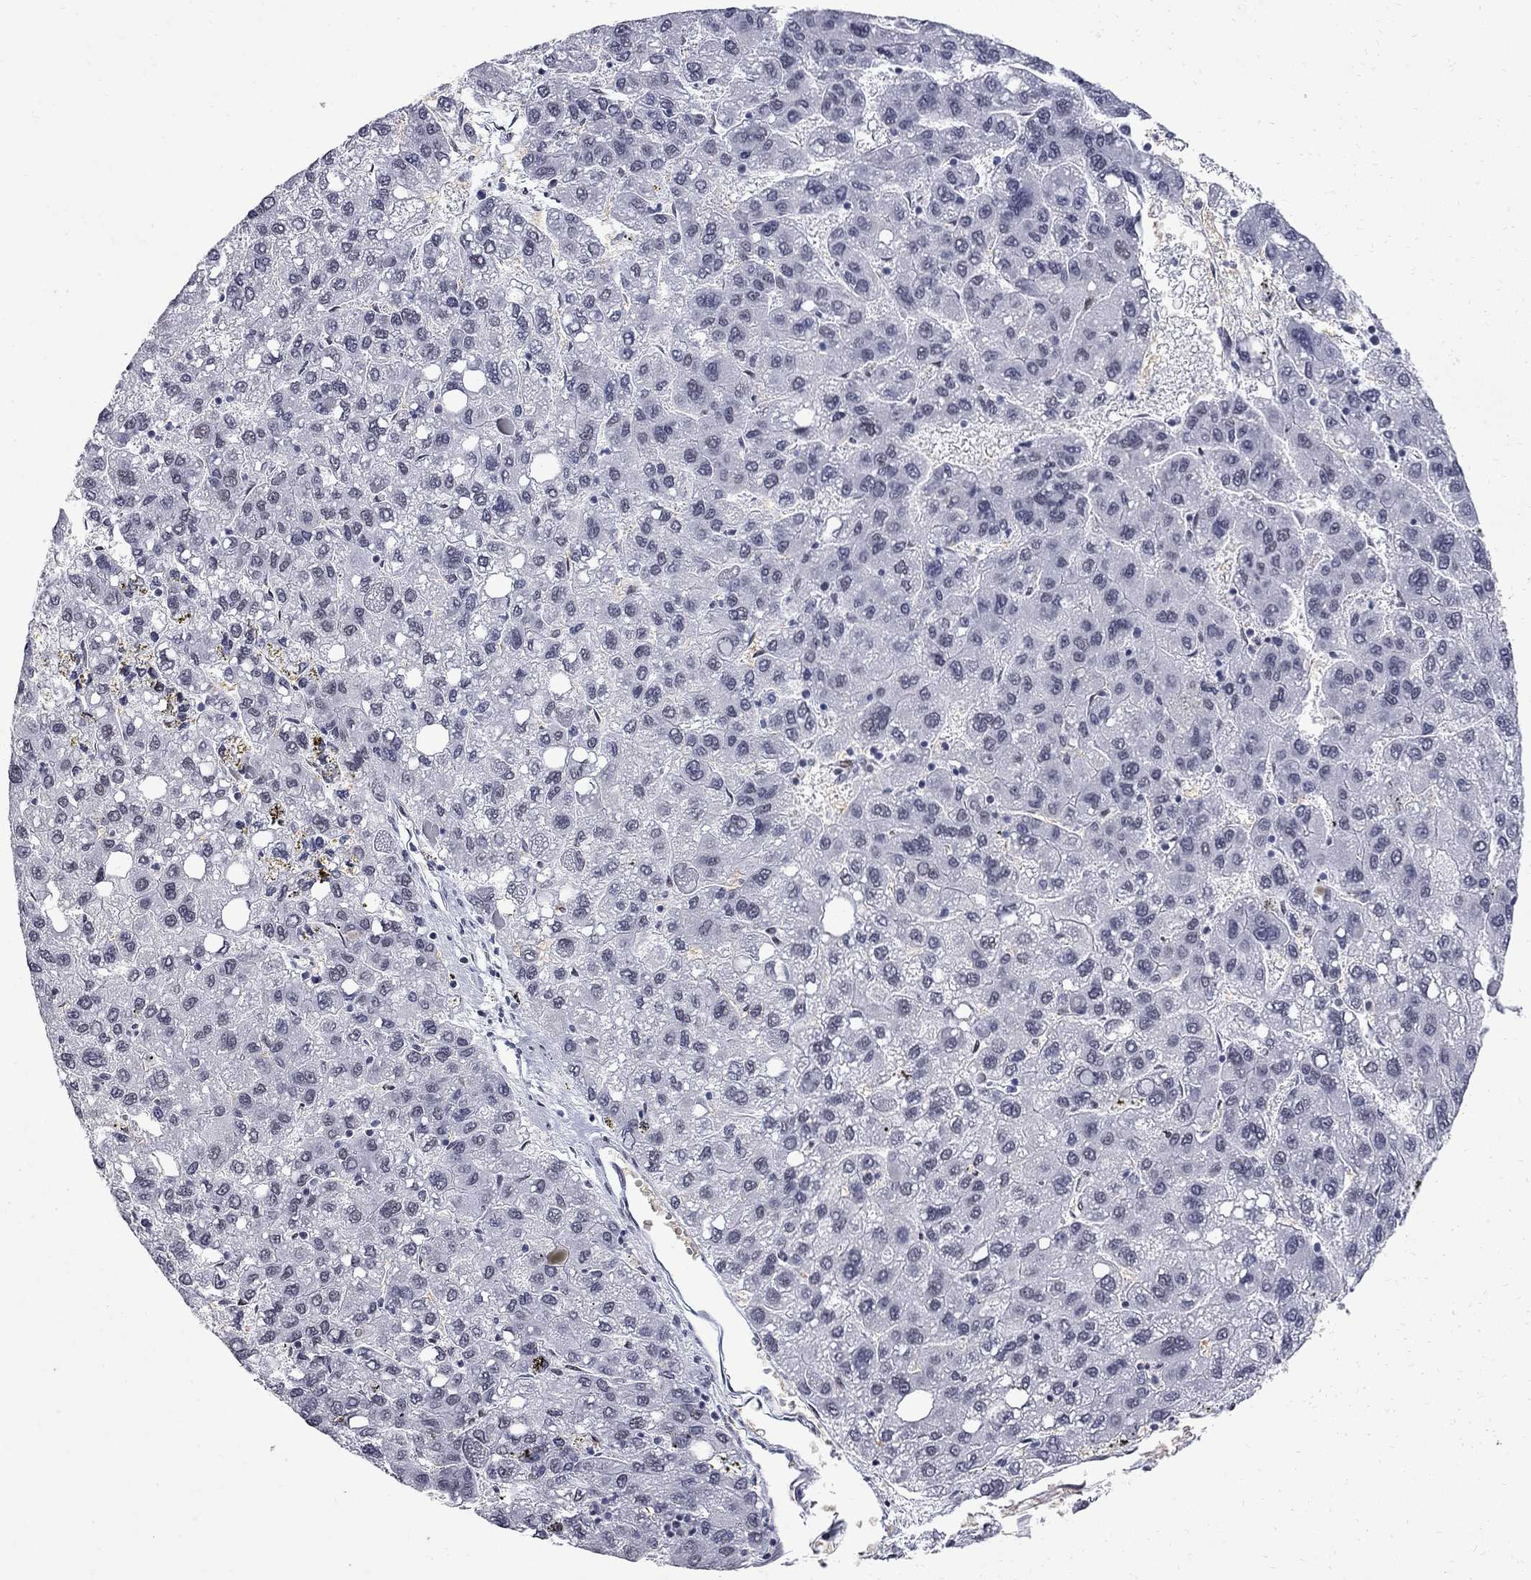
{"staining": {"intensity": "negative", "quantity": "none", "location": "none"}, "tissue": "liver cancer", "cell_type": "Tumor cells", "image_type": "cancer", "snomed": [{"axis": "morphology", "description": "Carcinoma, Hepatocellular, NOS"}, {"axis": "topography", "description": "Liver"}], "caption": "Micrograph shows no significant protein staining in tumor cells of liver cancer (hepatocellular carcinoma).", "gene": "ZBTB47", "patient": {"sex": "female", "age": 82}}